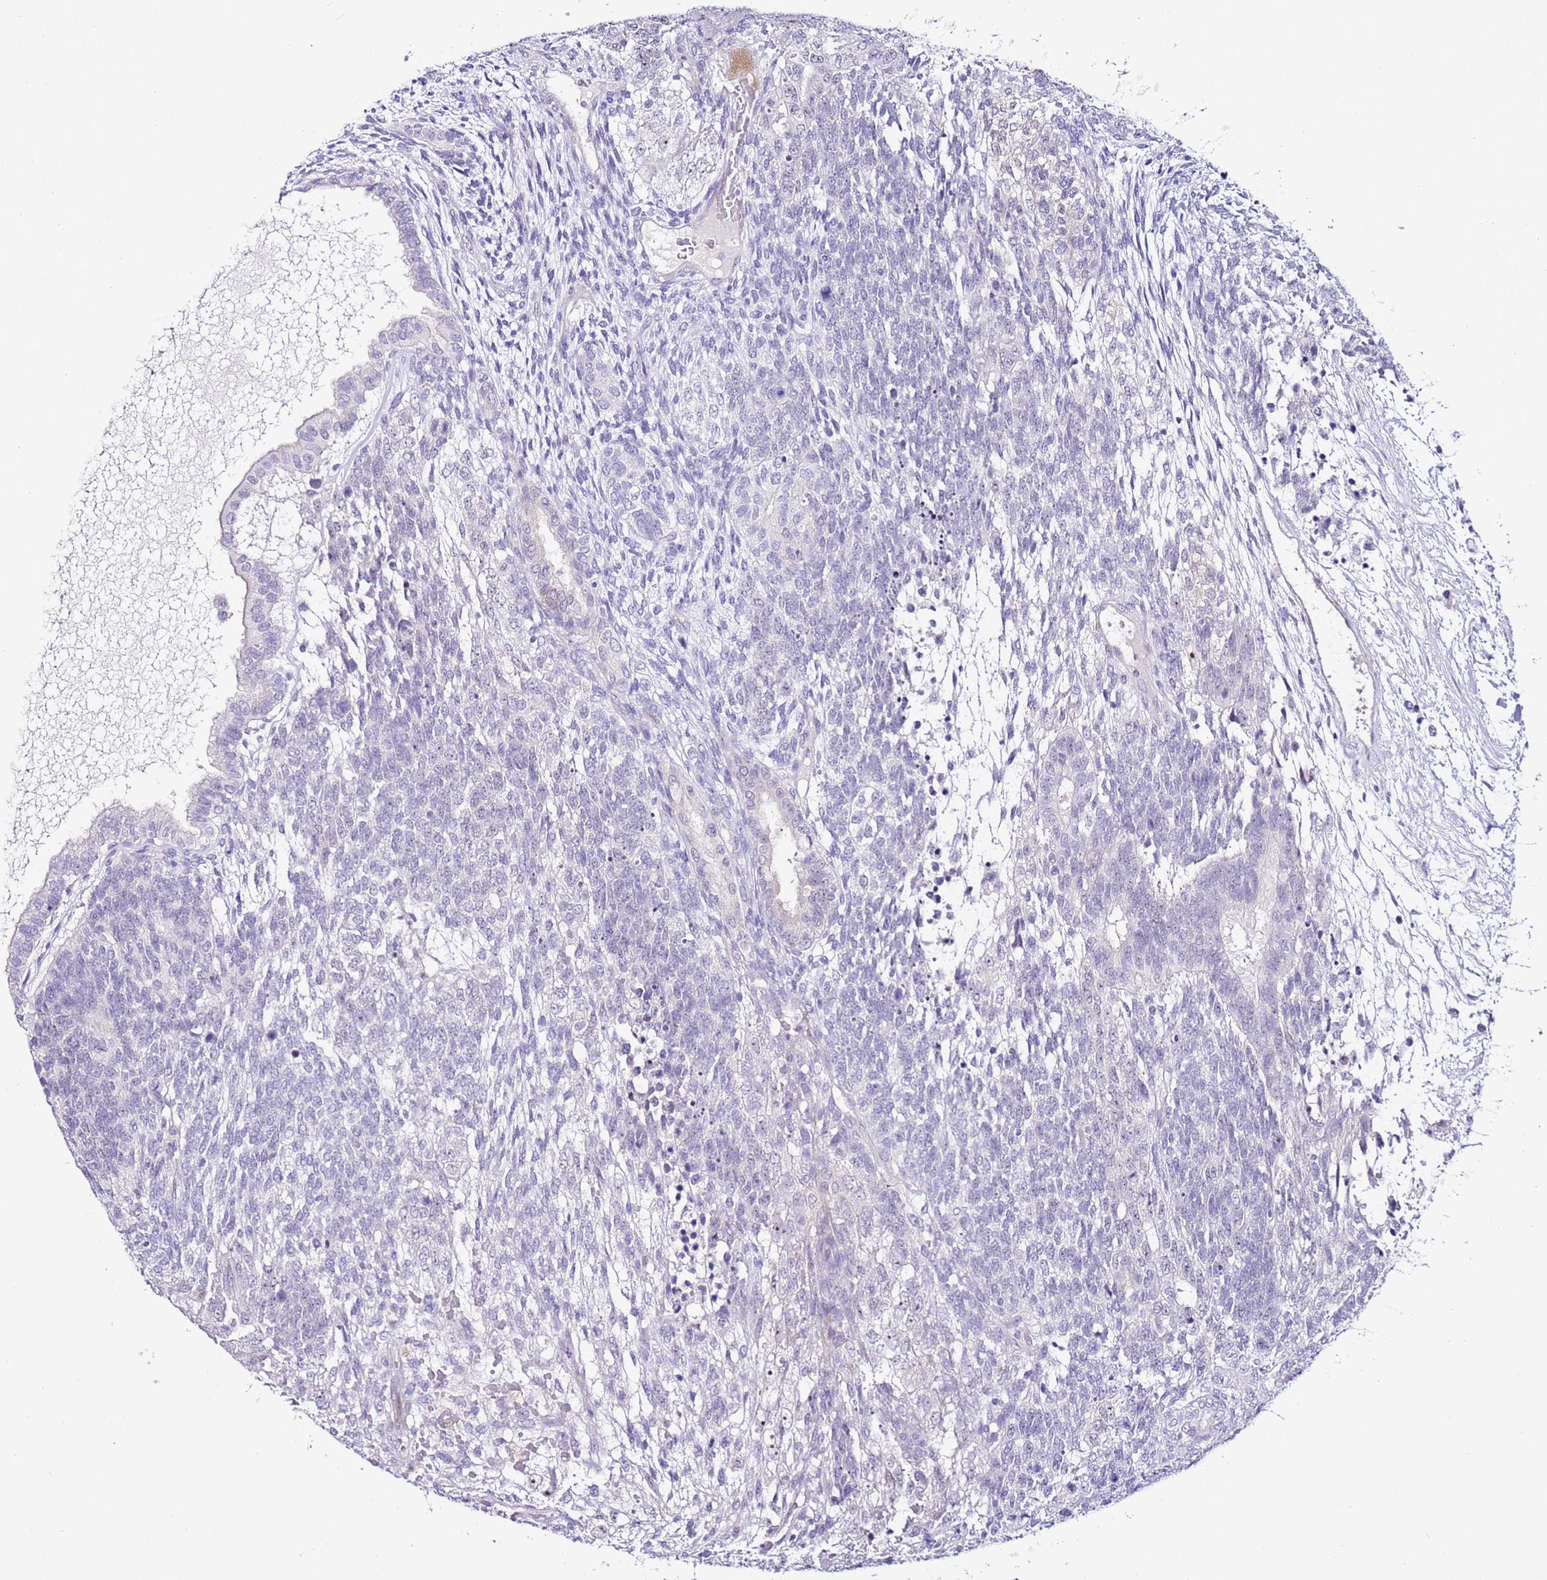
{"staining": {"intensity": "negative", "quantity": "none", "location": "none"}, "tissue": "testis cancer", "cell_type": "Tumor cells", "image_type": "cancer", "snomed": [{"axis": "morphology", "description": "Carcinoma, Embryonal, NOS"}, {"axis": "topography", "description": "Testis"}], "caption": "DAB (3,3'-diaminobenzidine) immunohistochemical staining of human testis cancer exhibits no significant positivity in tumor cells.", "gene": "HGD", "patient": {"sex": "male", "age": 23}}